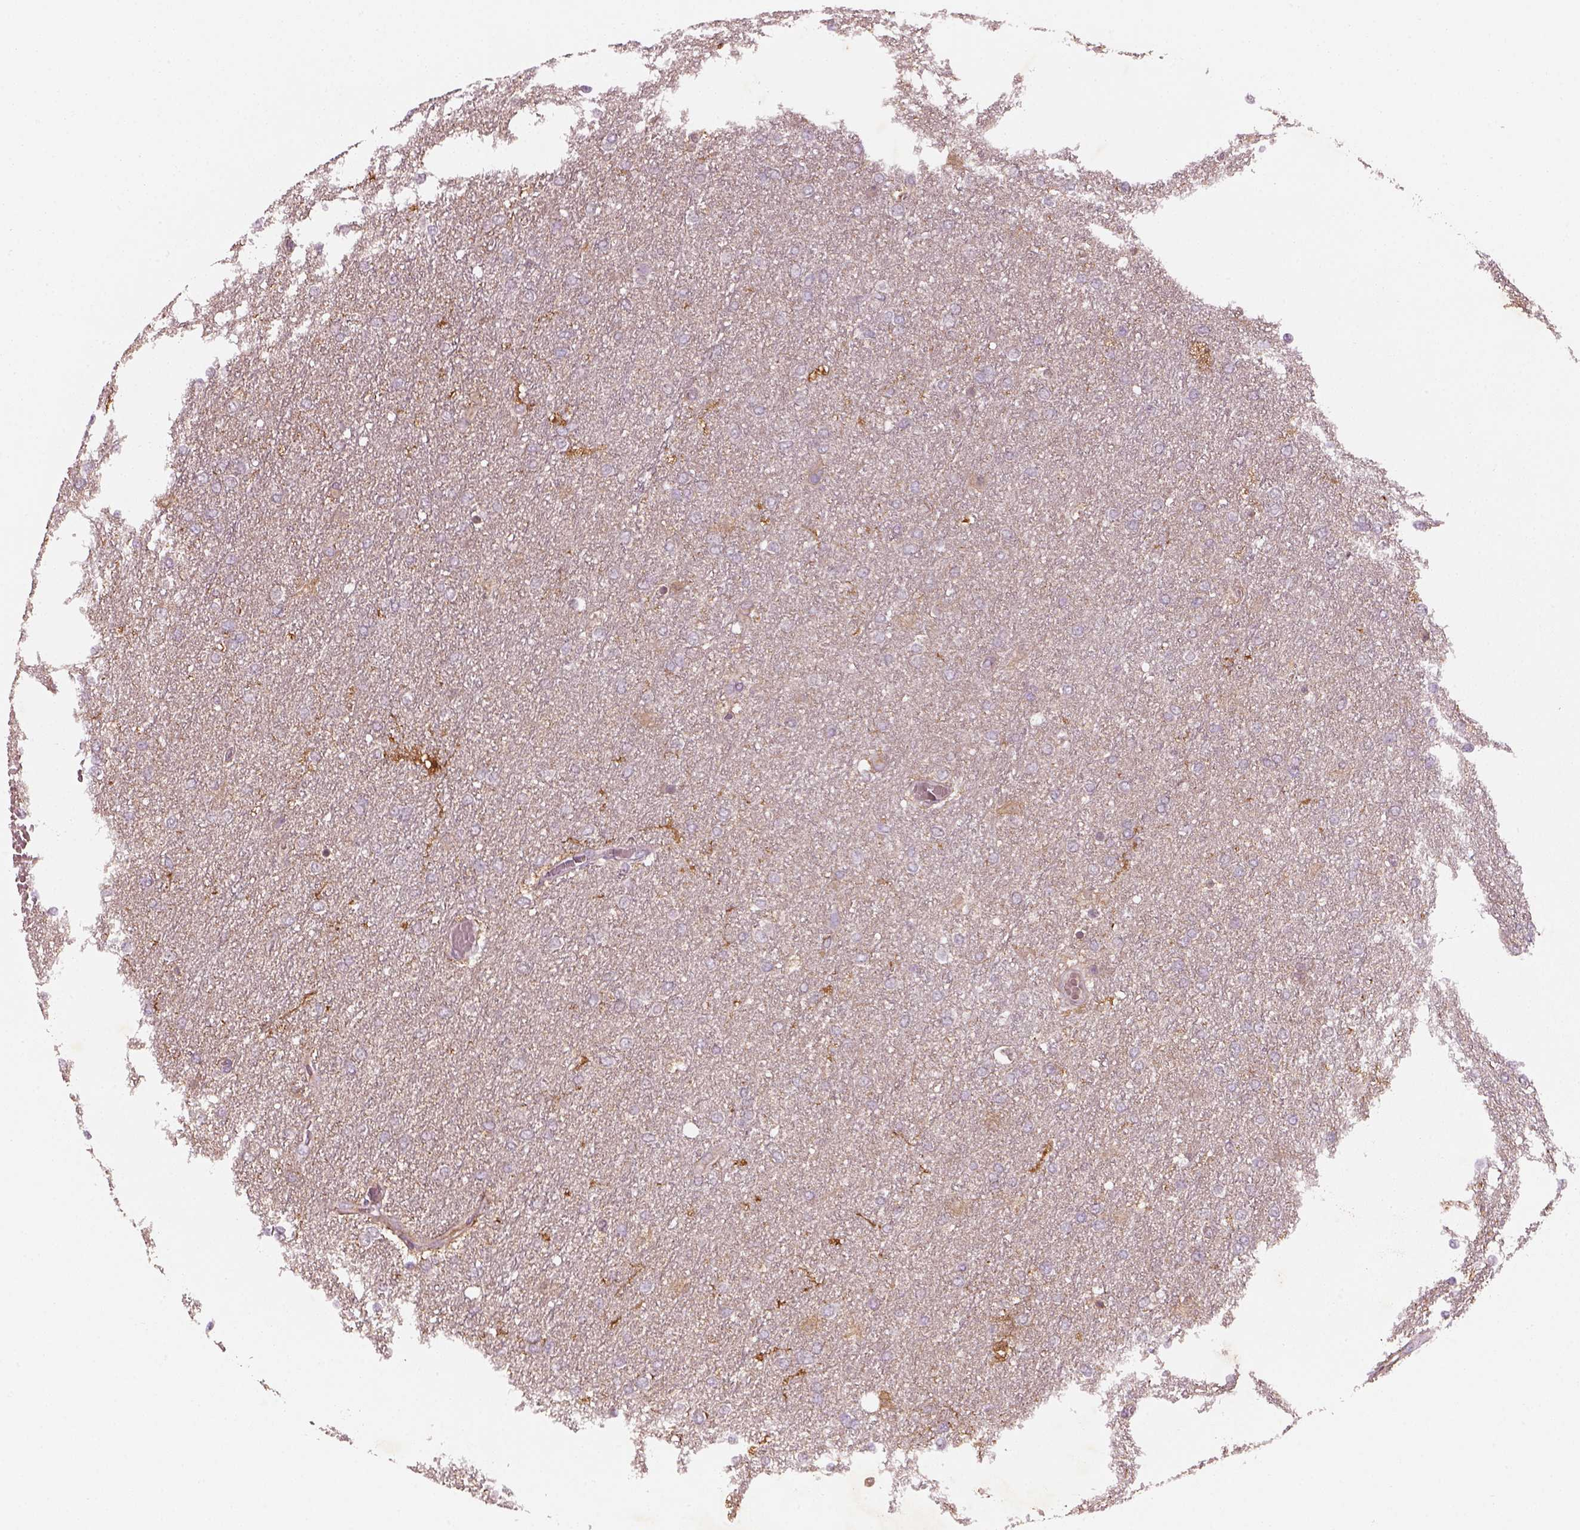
{"staining": {"intensity": "negative", "quantity": "none", "location": "none"}, "tissue": "glioma", "cell_type": "Tumor cells", "image_type": "cancer", "snomed": [{"axis": "morphology", "description": "Glioma, malignant, High grade"}, {"axis": "topography", "description": "Brain"}], "caption": "This is an IHC photomicrograph of human glioma. There is no staining in tumor cells.", "gene": "GDNF", "patient": {"sex": "female", "age": 61}}